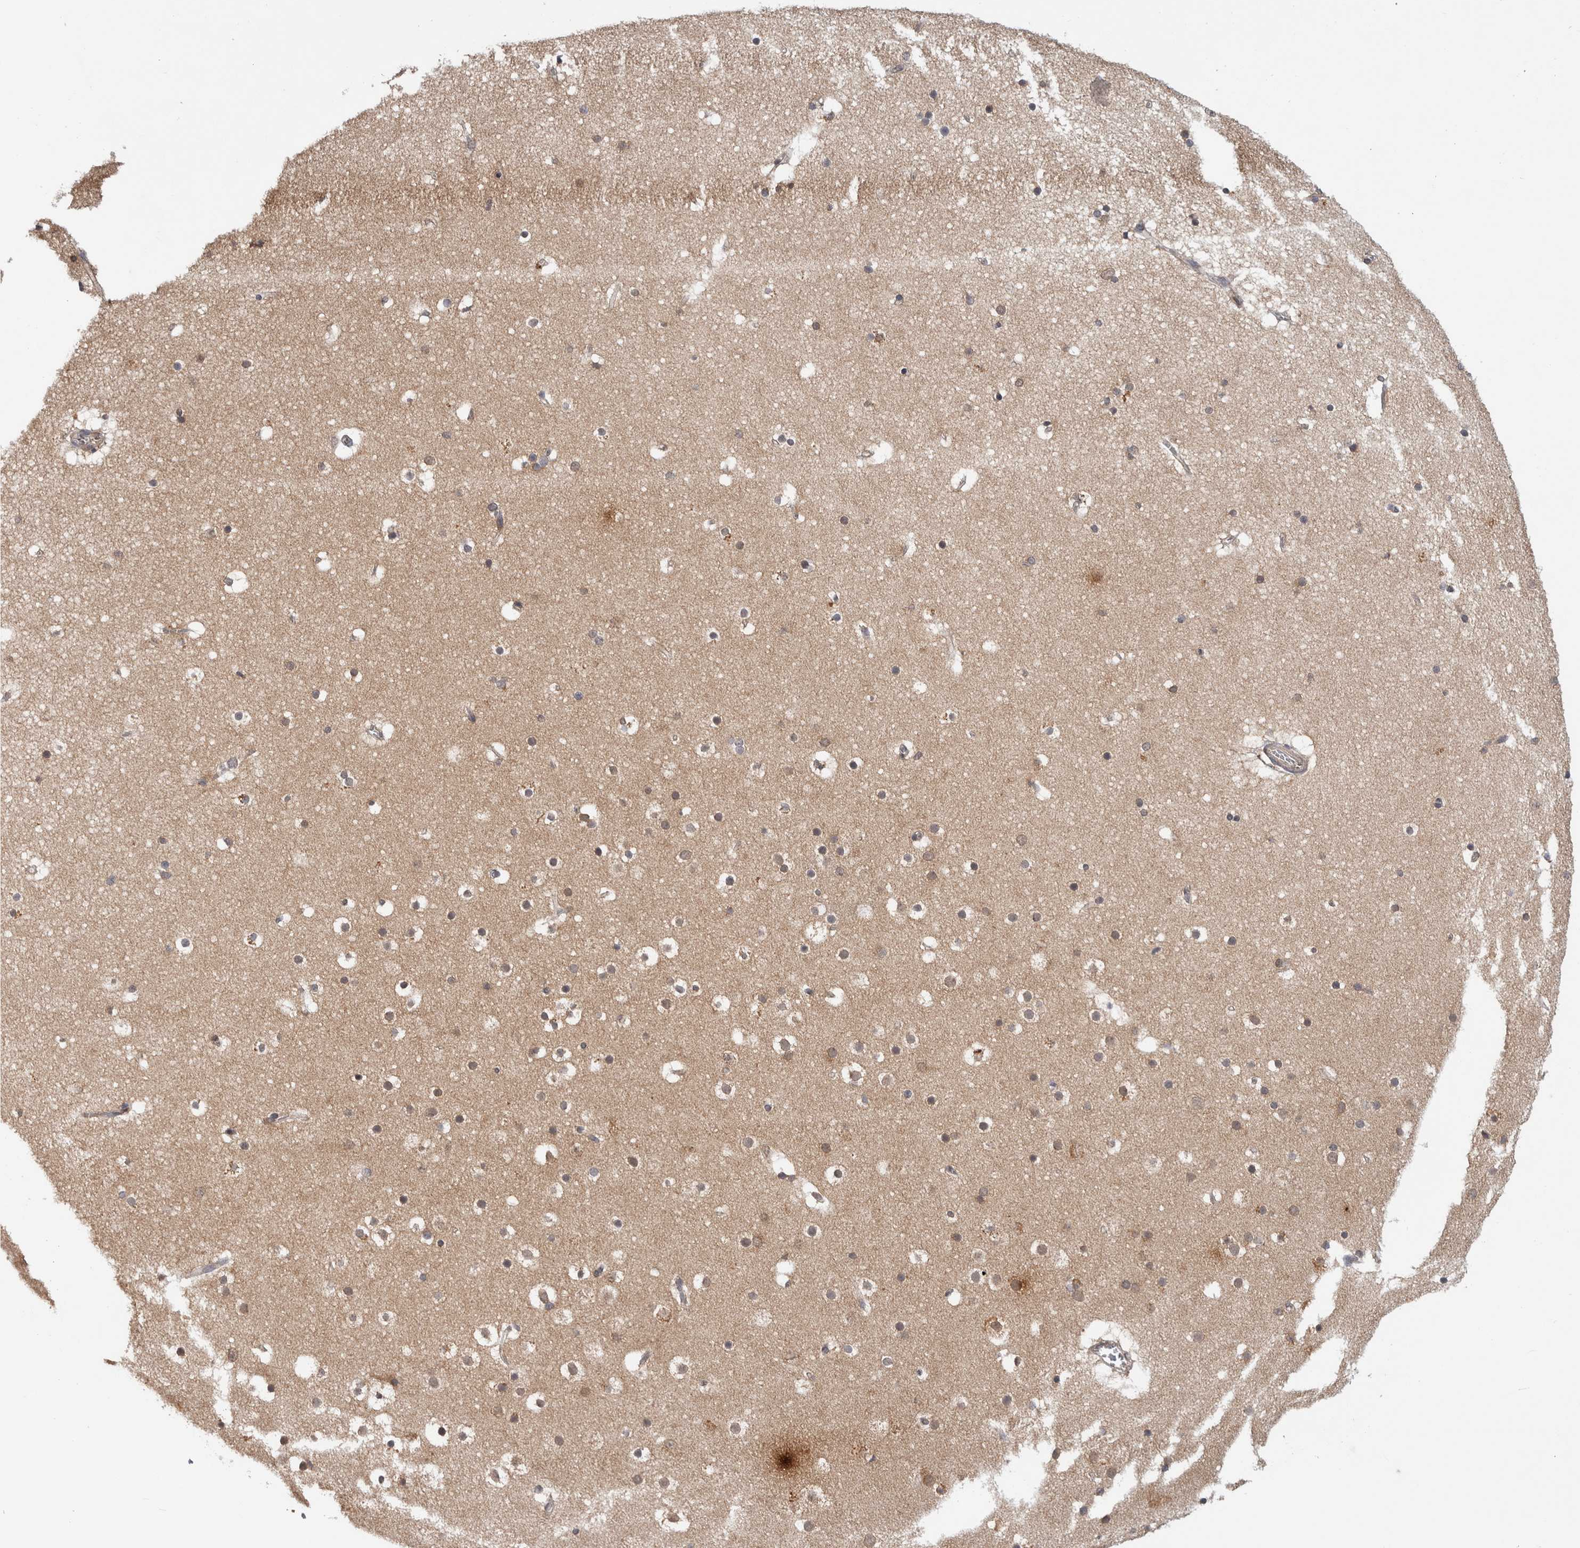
{"staining": {"intensity": "weak", "quantity": "25%-75%", "location": "cytoplasmic/membranous"}, "tissue": "cerebral cortex", "cell_type": "Endothelial cells", "image_type": "normal", "snomed": [{"axis": "morphology", "description": "Normal tissue, NOS"}, {"axis": "topography", "description": "Cerebral cortex"}], "caption": "Immunohistochemistry (IHC) of normal human cerebral cortex shows low levels of weak cytoplasmic/membranous staining in approximately 25%-75% of endothelial cells. The staining is performed using DAB brown chromogen to label protein expression. The nuclei are counter-stained blue using hematoxylin.", "gene": "HMOX2", "patient": {"sex": "male", "age": 57}}